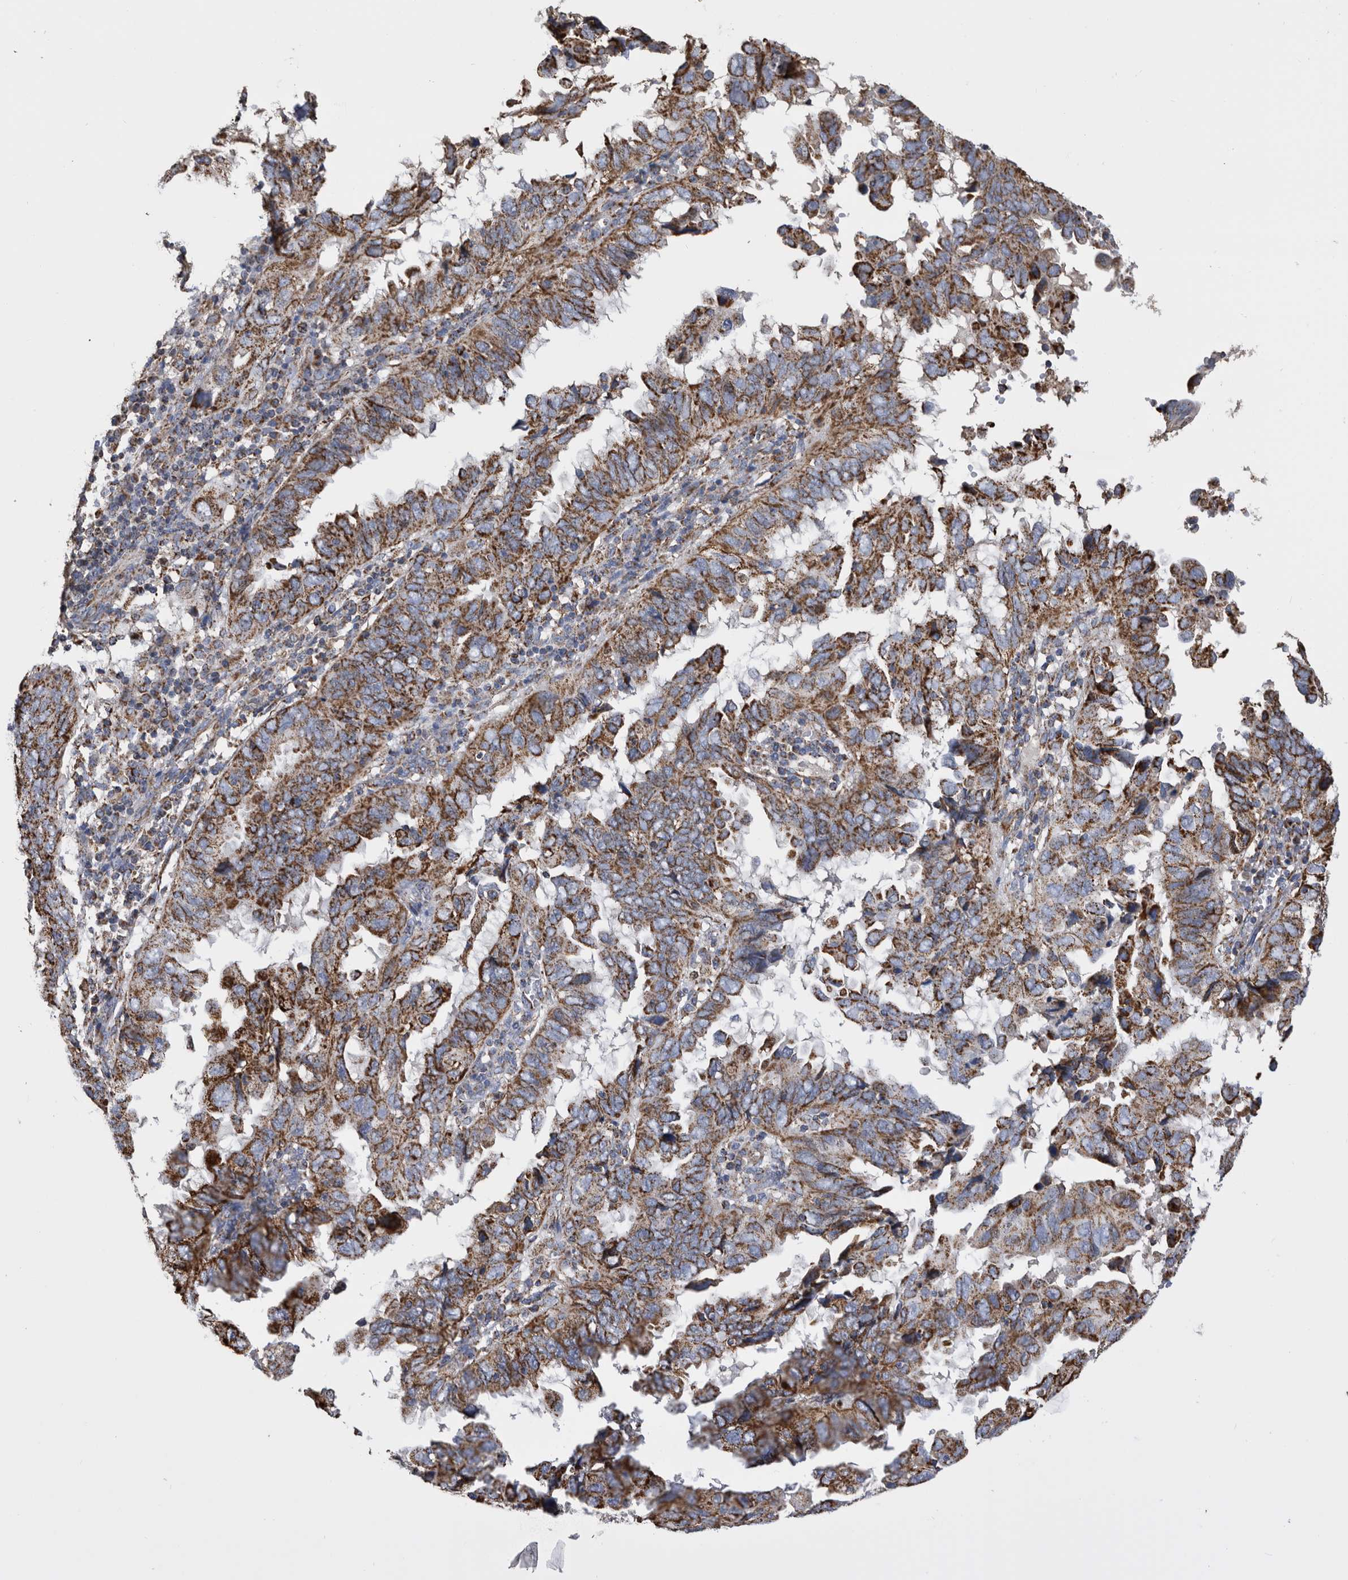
{"staining": {"intensity": "strong", "quantity": "25%-75%", "location": "cytoplasmic/membranous"}, "tissue": "endometrial cancer", "cell_type": "Tumor cells", "image_type": "cancer", "snomed": [{"axis": "morphology", "description": "Adenocarcinoma, NOS"}, {"axis": "topography", "description": "Uterus"}], "caption": "Adenocarcinoma (endometrial) stained with DAB immunohistochemistry (IHC) demonstrates high levels of strong cytoplasmic/membranous expression in approximately 25%-75% of tumor cells.", "gene": "WFDC1", "patient": {"sex": "female", "age": 77}}